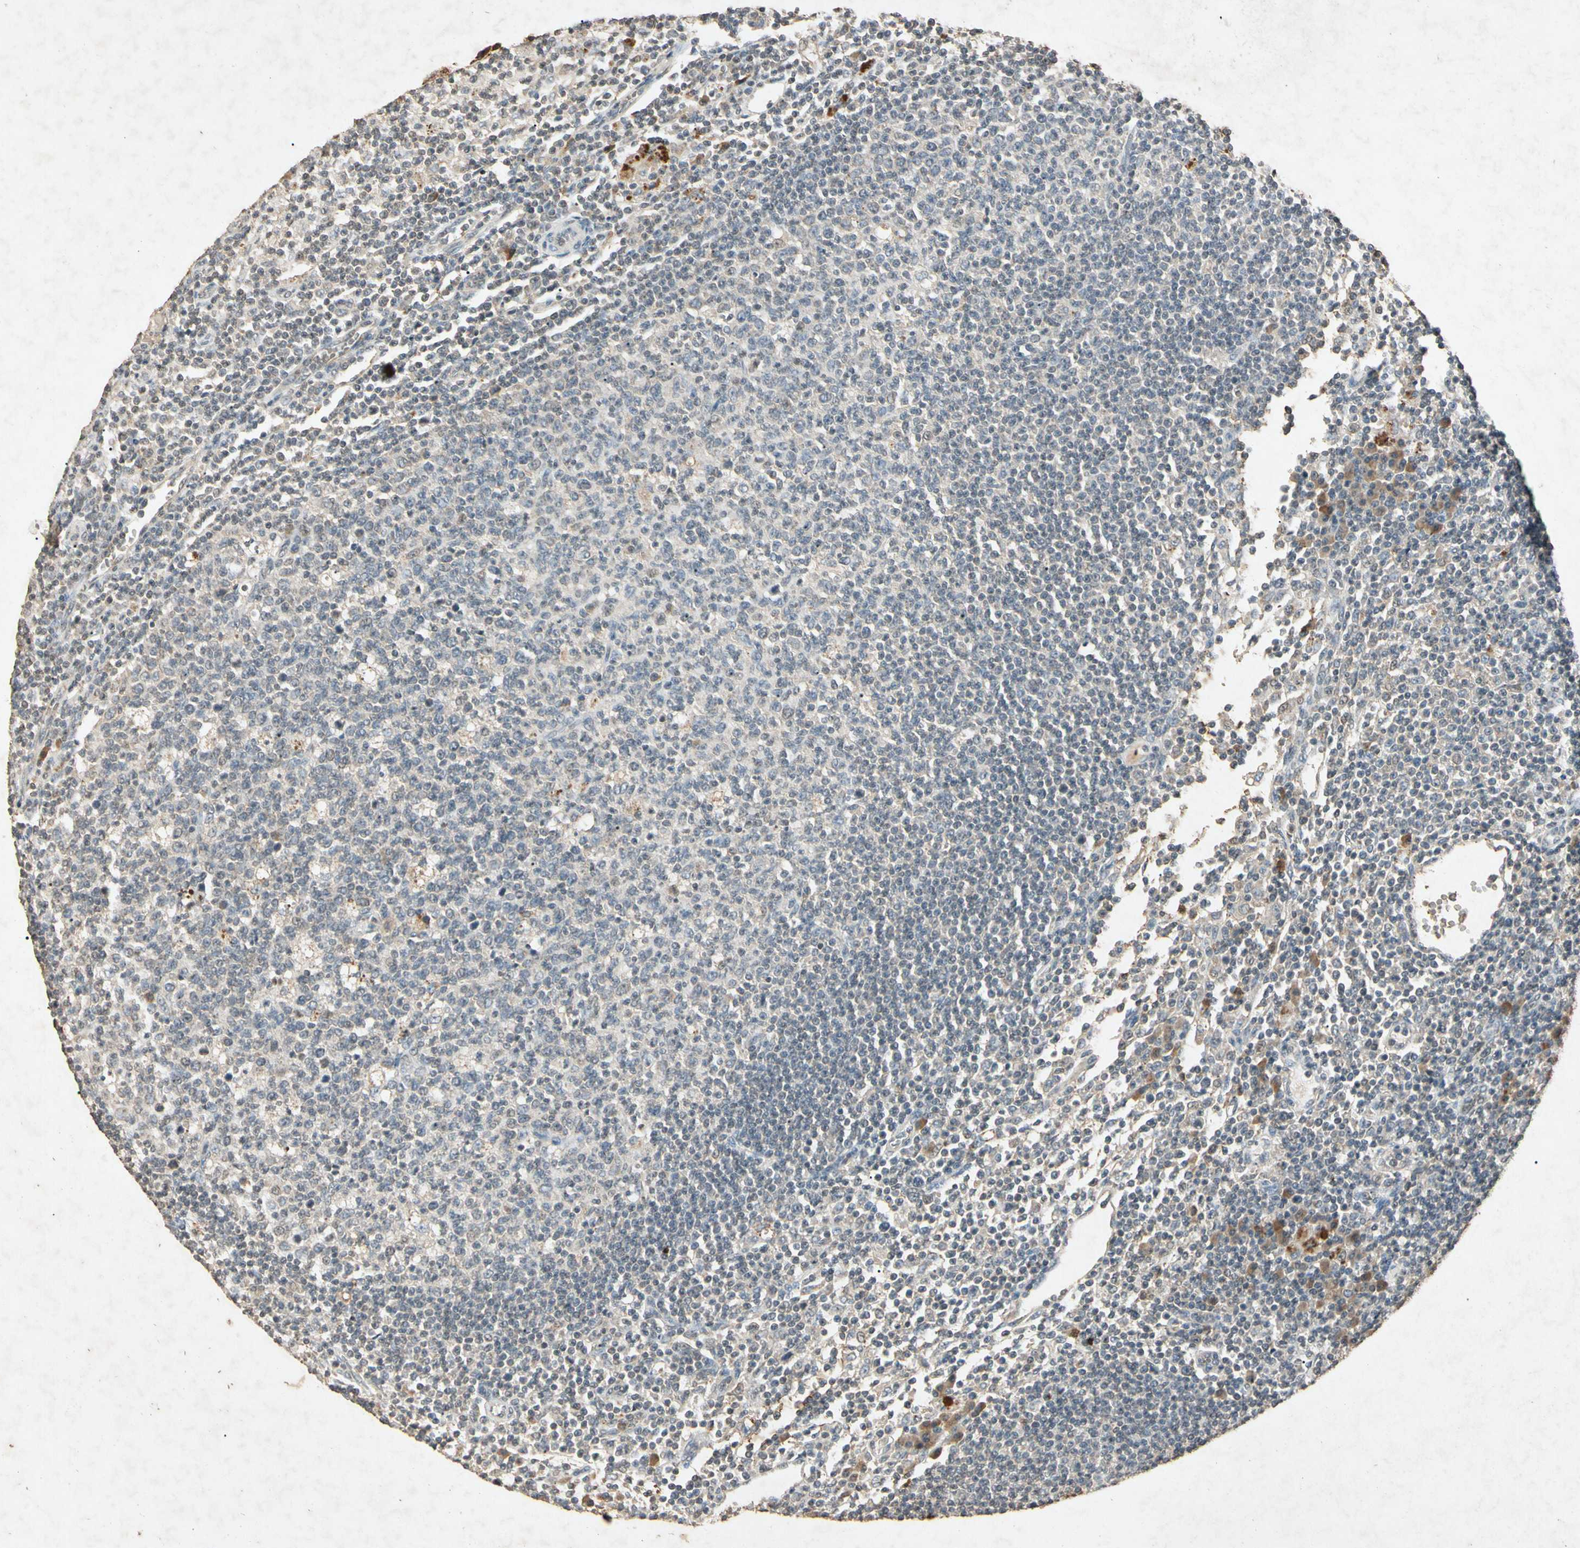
{"staining": {"intensity": "negative", "quantity": "none", "location": "none"}, "tissue": "lymph node", "cell_type": "Germinal center cells", "image_type": "normal", "snomed": [{"axis": "morphology", "description": "Normal tissue, NOS"}, {"axis": "morphology", "description": "Inflammation, NOS"}, {"axis": "topography", "description": "Lymph node"}], "caption": "A histopathology image of lymph node stained for a protein reveals no brown staining in germinal center cells. Brightfield microscopy of immunohistochemistry stained with DAB (3,3'-diaminobenzidine) (brown) and hematoxylin (blue), captured at high magnification.", "gene": "MSRB1", "patient": {"sex": "male", "age": 55}}